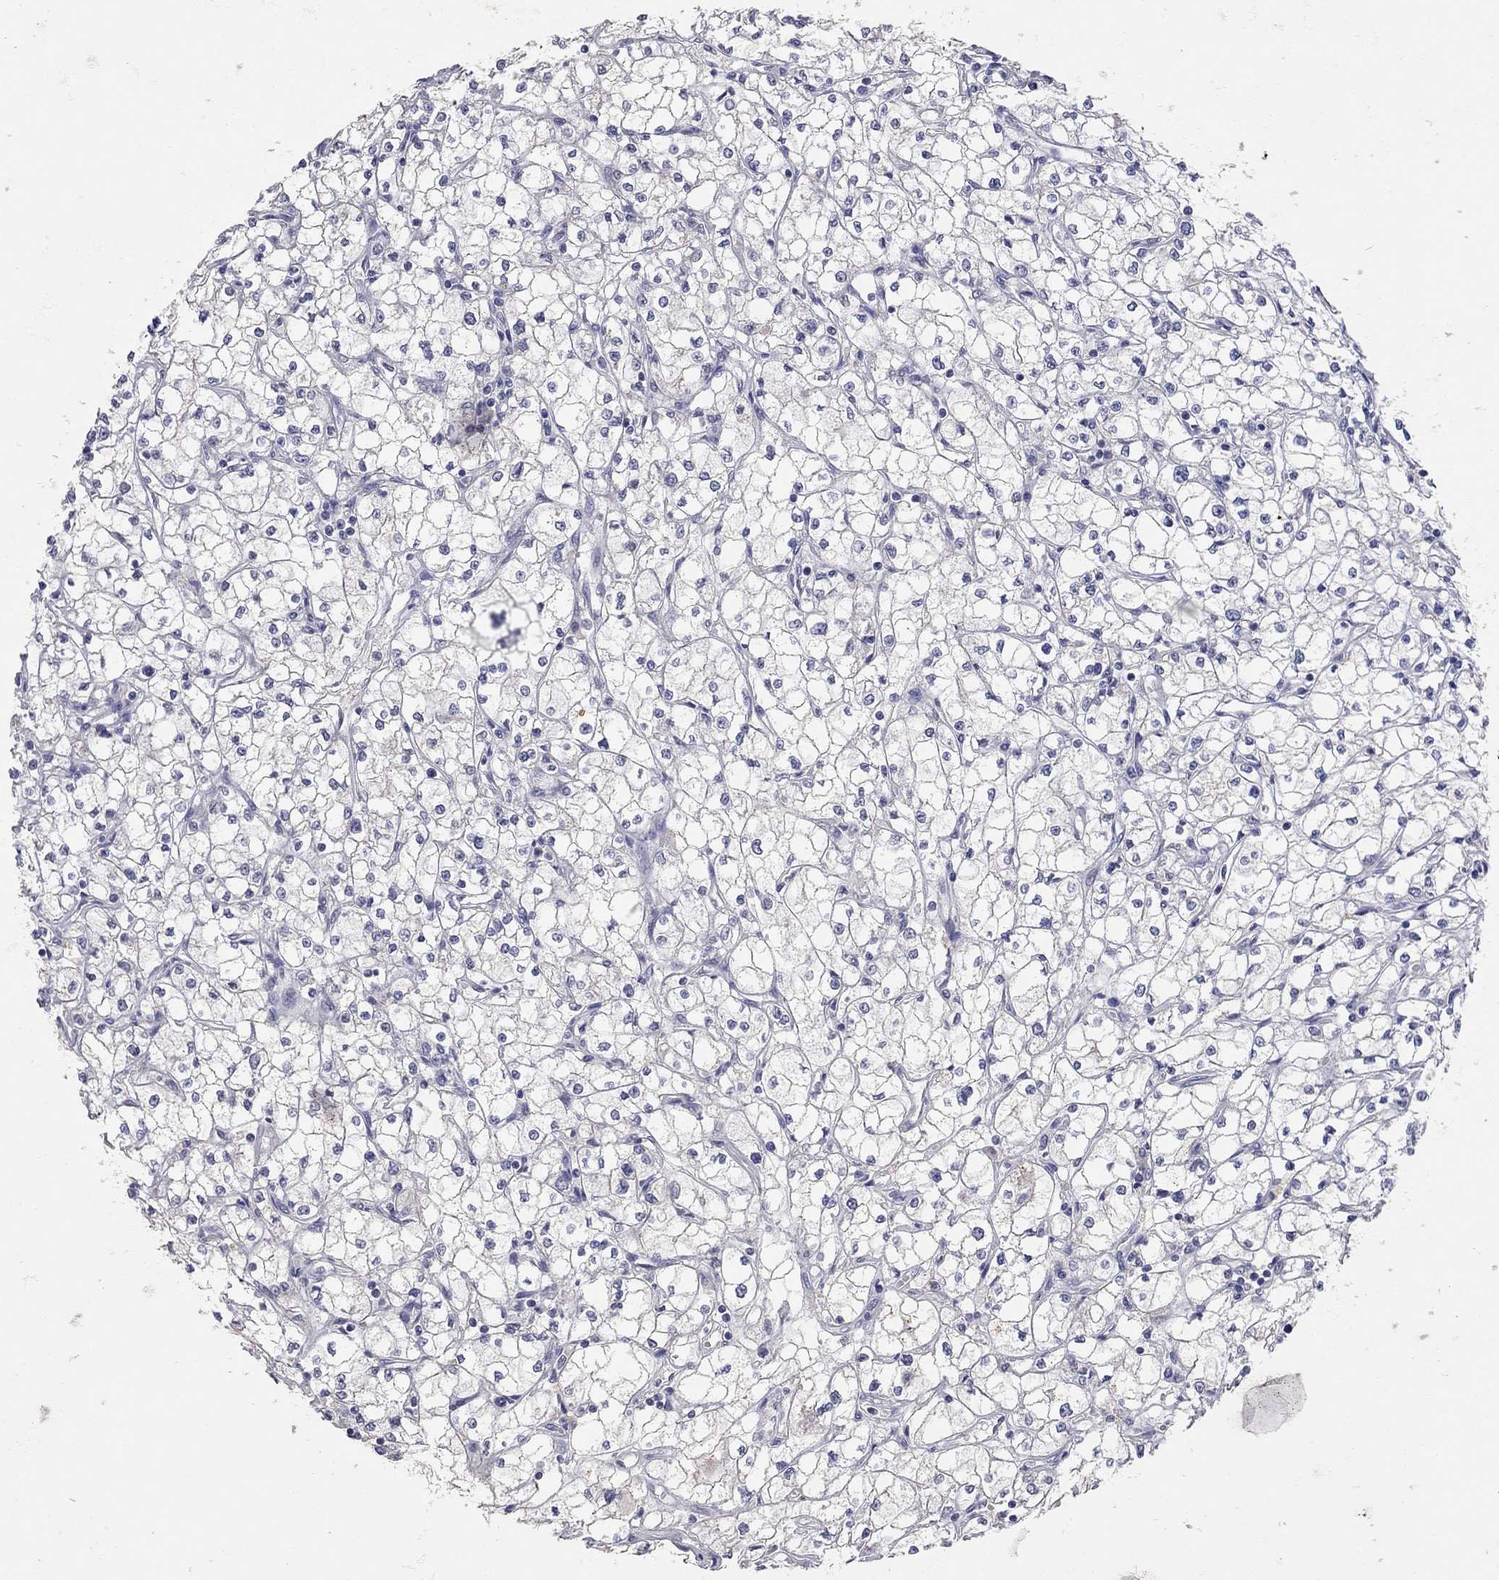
{"staining": {"intensity": "negative", "quantity": "none", "location": "none"}, "tissue": "renal cancer", "cell_type": "Tumor cells", "image_type": "cancer", "snomed": [{"axis": "morphology", "description": "Adenocarcinoma, NOS"}, {"axis": "topography", "description": "Kidney"}], "caption": "Immunohistochemical staining of renal adenocarcinoma displays no significant expression in tumor cells. (DAB immunohistochemistry, high magnification).", "gene": "MMP13", "patient": {"sex": "male", "age": 67}}